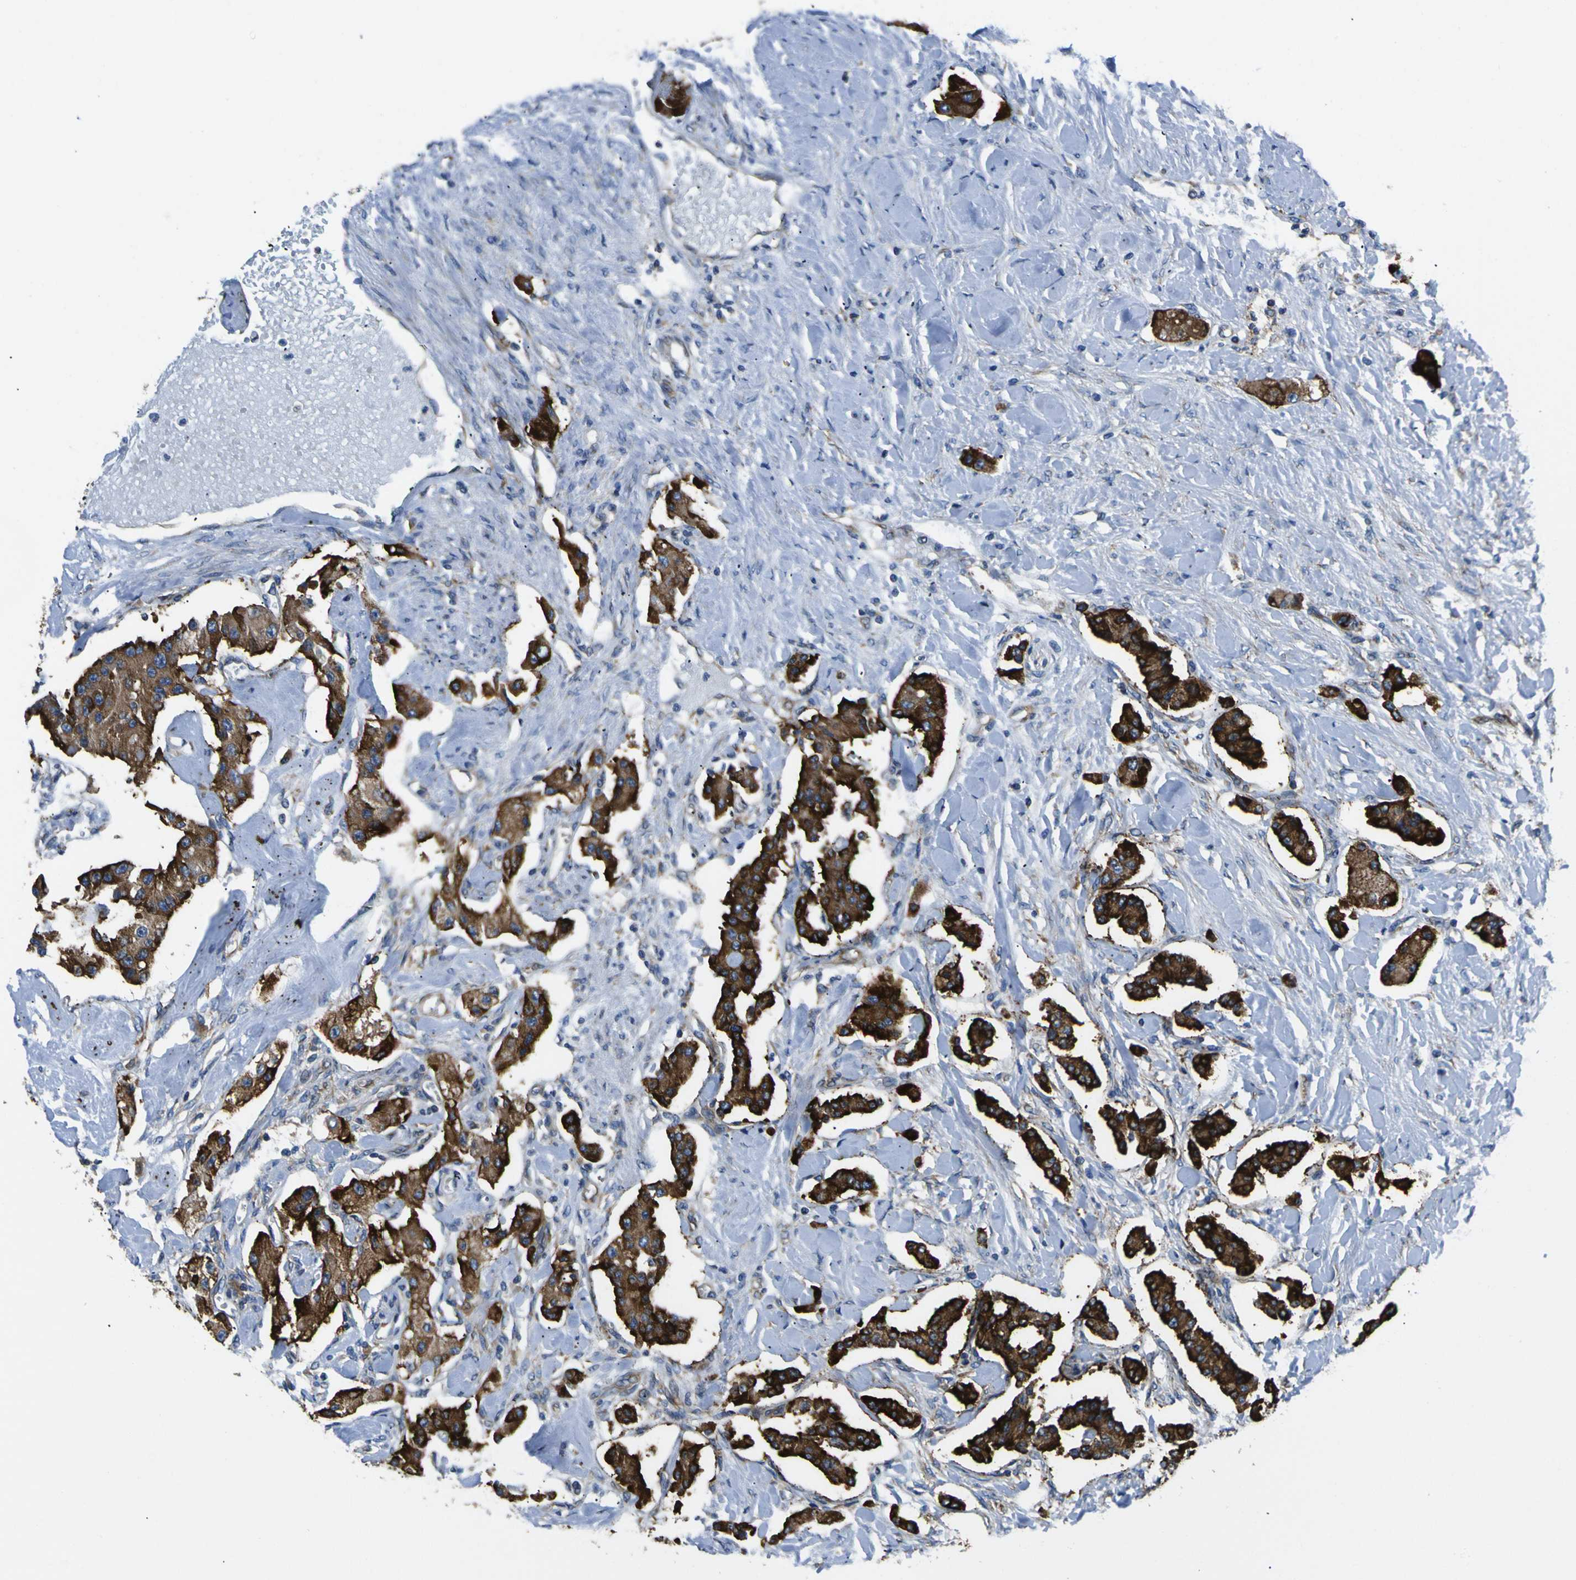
{"staining": {"intensity": "strong", "quantity": ">75%", "location": "cytoplasmic/membranous"}, "tissue": "carcinoid", "cell_type": "Tumor cells", "image_type": "cancer", "snomed": [{"axis": "morphology", "description": "Carcinoid, malignant, NOS"}, {"axis": "topography", "description": "Pancreas"}], "caption": "DAB immunohistochemical staining of human carcinoid demonstrates strong cytoplasmic/membranous protein staining in about >75% of tumor cells.", "gene": "RPSA", "patient": {"sex": "male", "age": 41}}